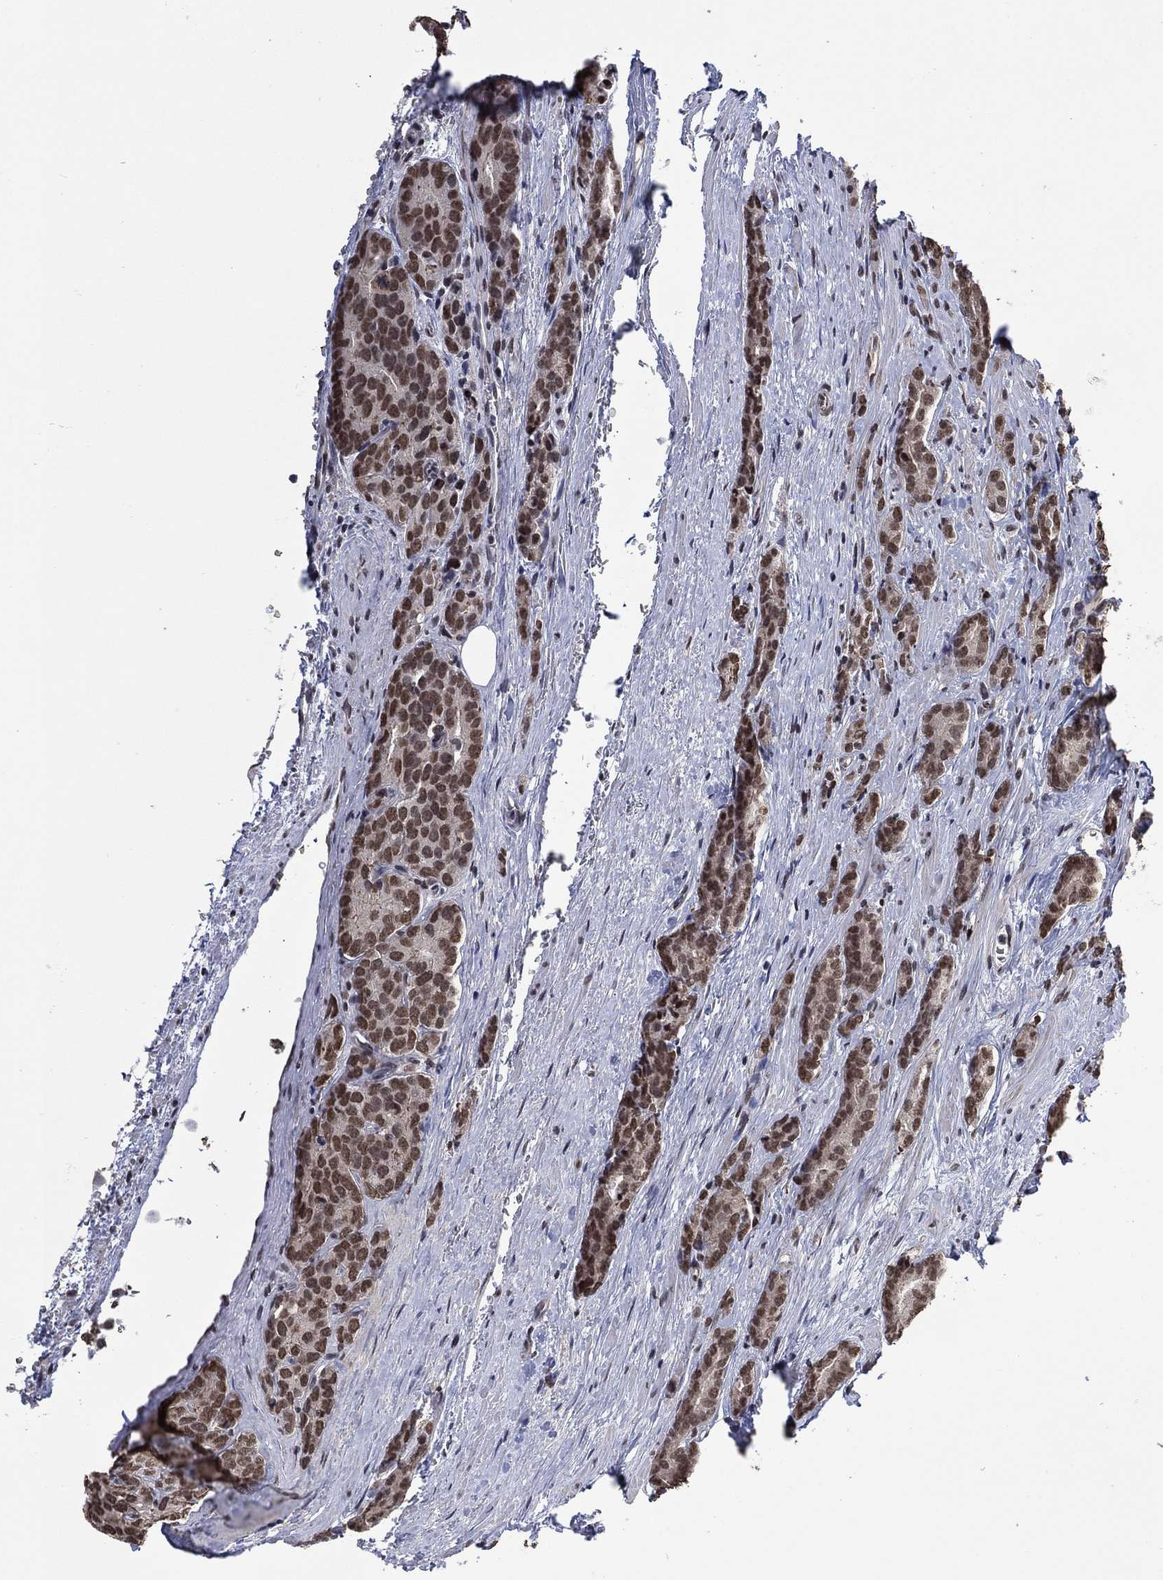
{"staining": {"intensity": "moderate", "quantity": ">75%", "location": "nuclear"}, "tissue": "prostate cancer", "cell_type": "Tumor cells", "image_type": "cancer", "snomed": [{"axis": "morphology", "description": "Adenocarcinoma, NOS"}, {"axis": "topography", "description": "Prostate"}], "caption": "Tumor cells exhibit medium levels of moderate nuclear positivity in about >75% of cells in prostate adenocarcinoma. The staining is performed using DAB (3,3'-diaminobenzidine) brown chromogen to label protein expression. The nuclei are counter-stained blue using hematoxylin.", "gene": "EHMT1", "patient": {"sex": "male", "age": 71}}